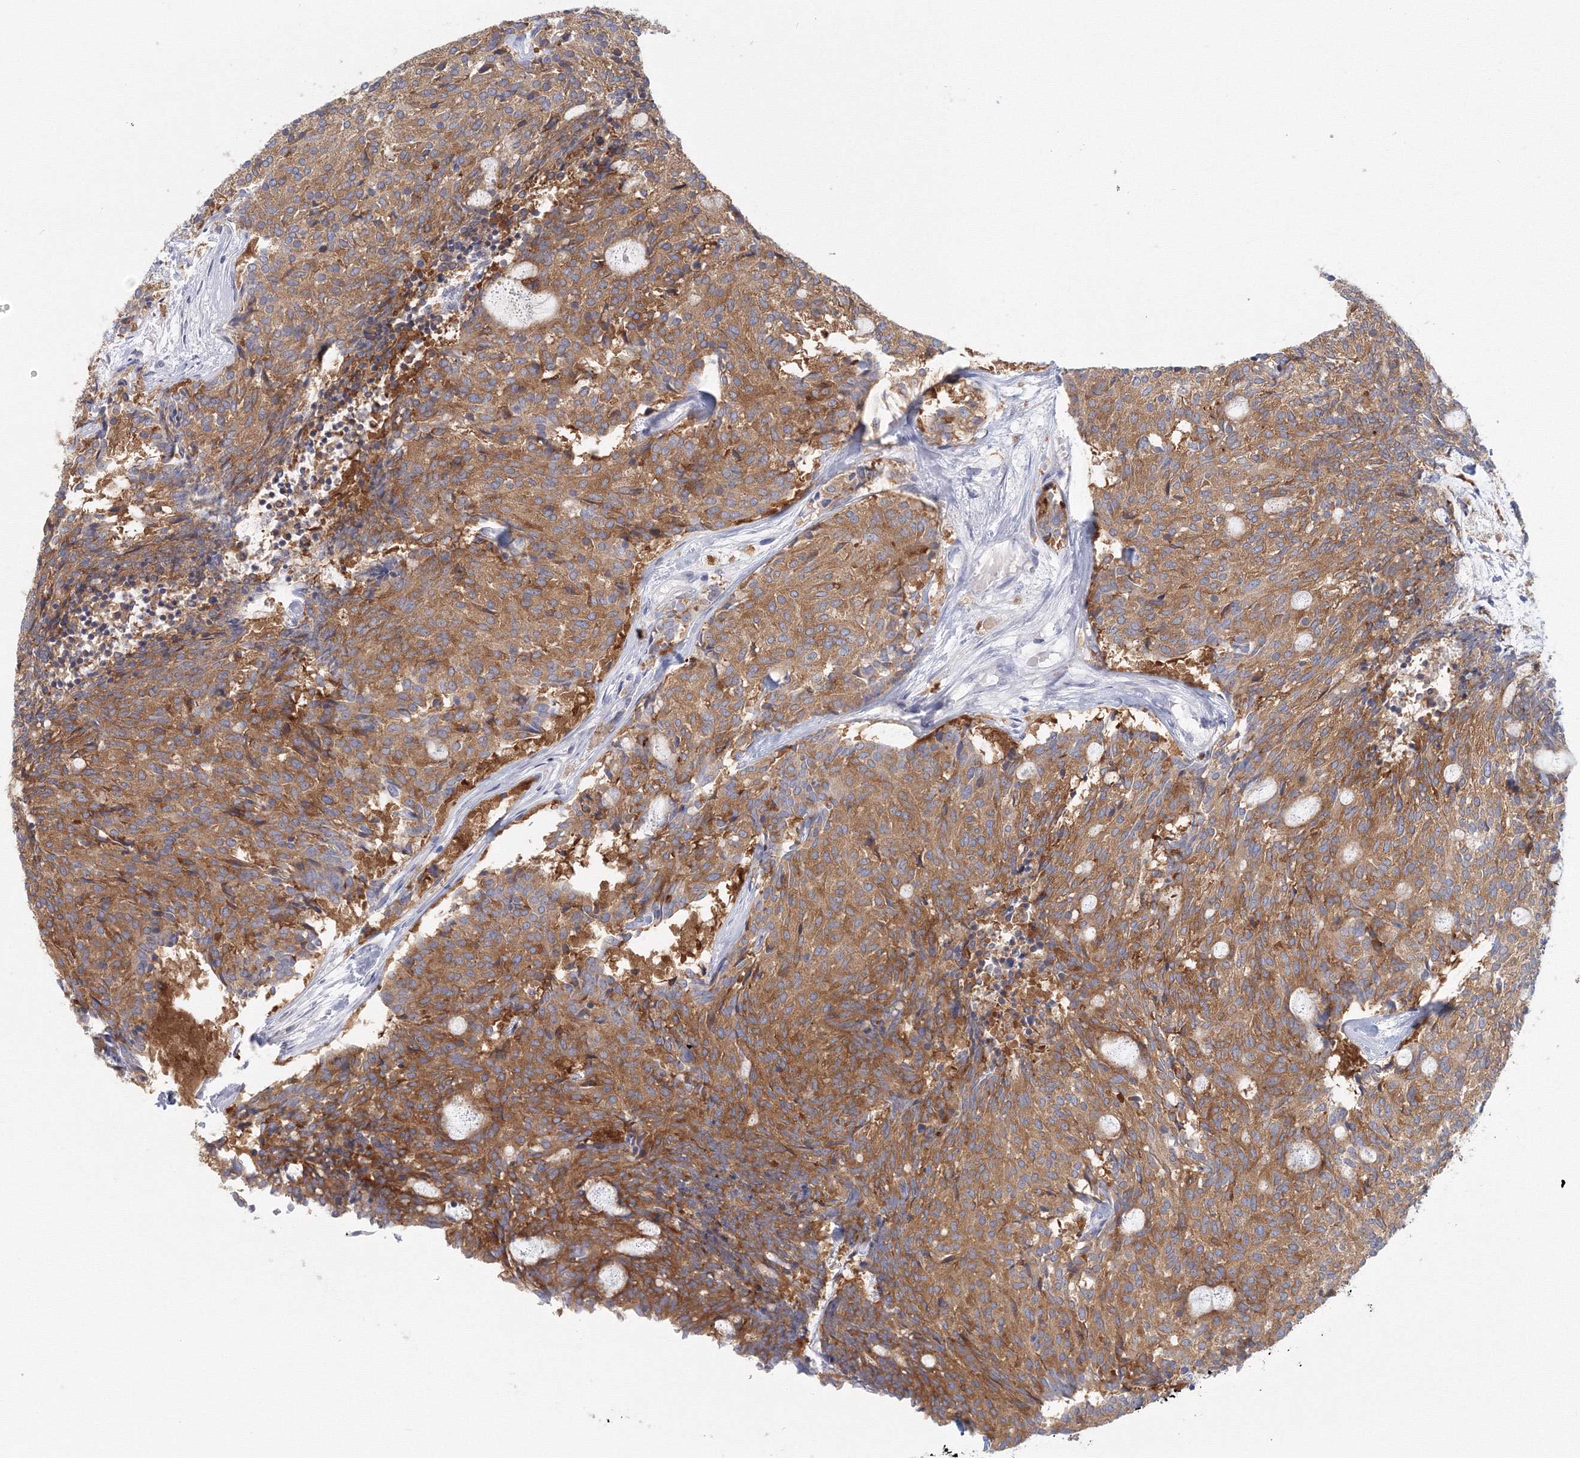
{"staining": {"intensity": "moderate", "quantity": ">75%", "location": "cytoplasmic/membranous"}, "tissue": "carcinoid", "cell_type": "Tumor cells", "image_type": "cancer", "snomed": [{"axis": "morphology", "description": "Carcinoid, malignant, NOS"}, {"axis": "topography", "description": "Pancreas"}], "caption": "Immunohistochemistry (DAB) staining of carcinoid demonstrates moderate cytoplasmic/membranous protein positivity in about >75% of tumor cells.", "gene": "TACC2", "patient": {"sex": "female", "age": 54}}